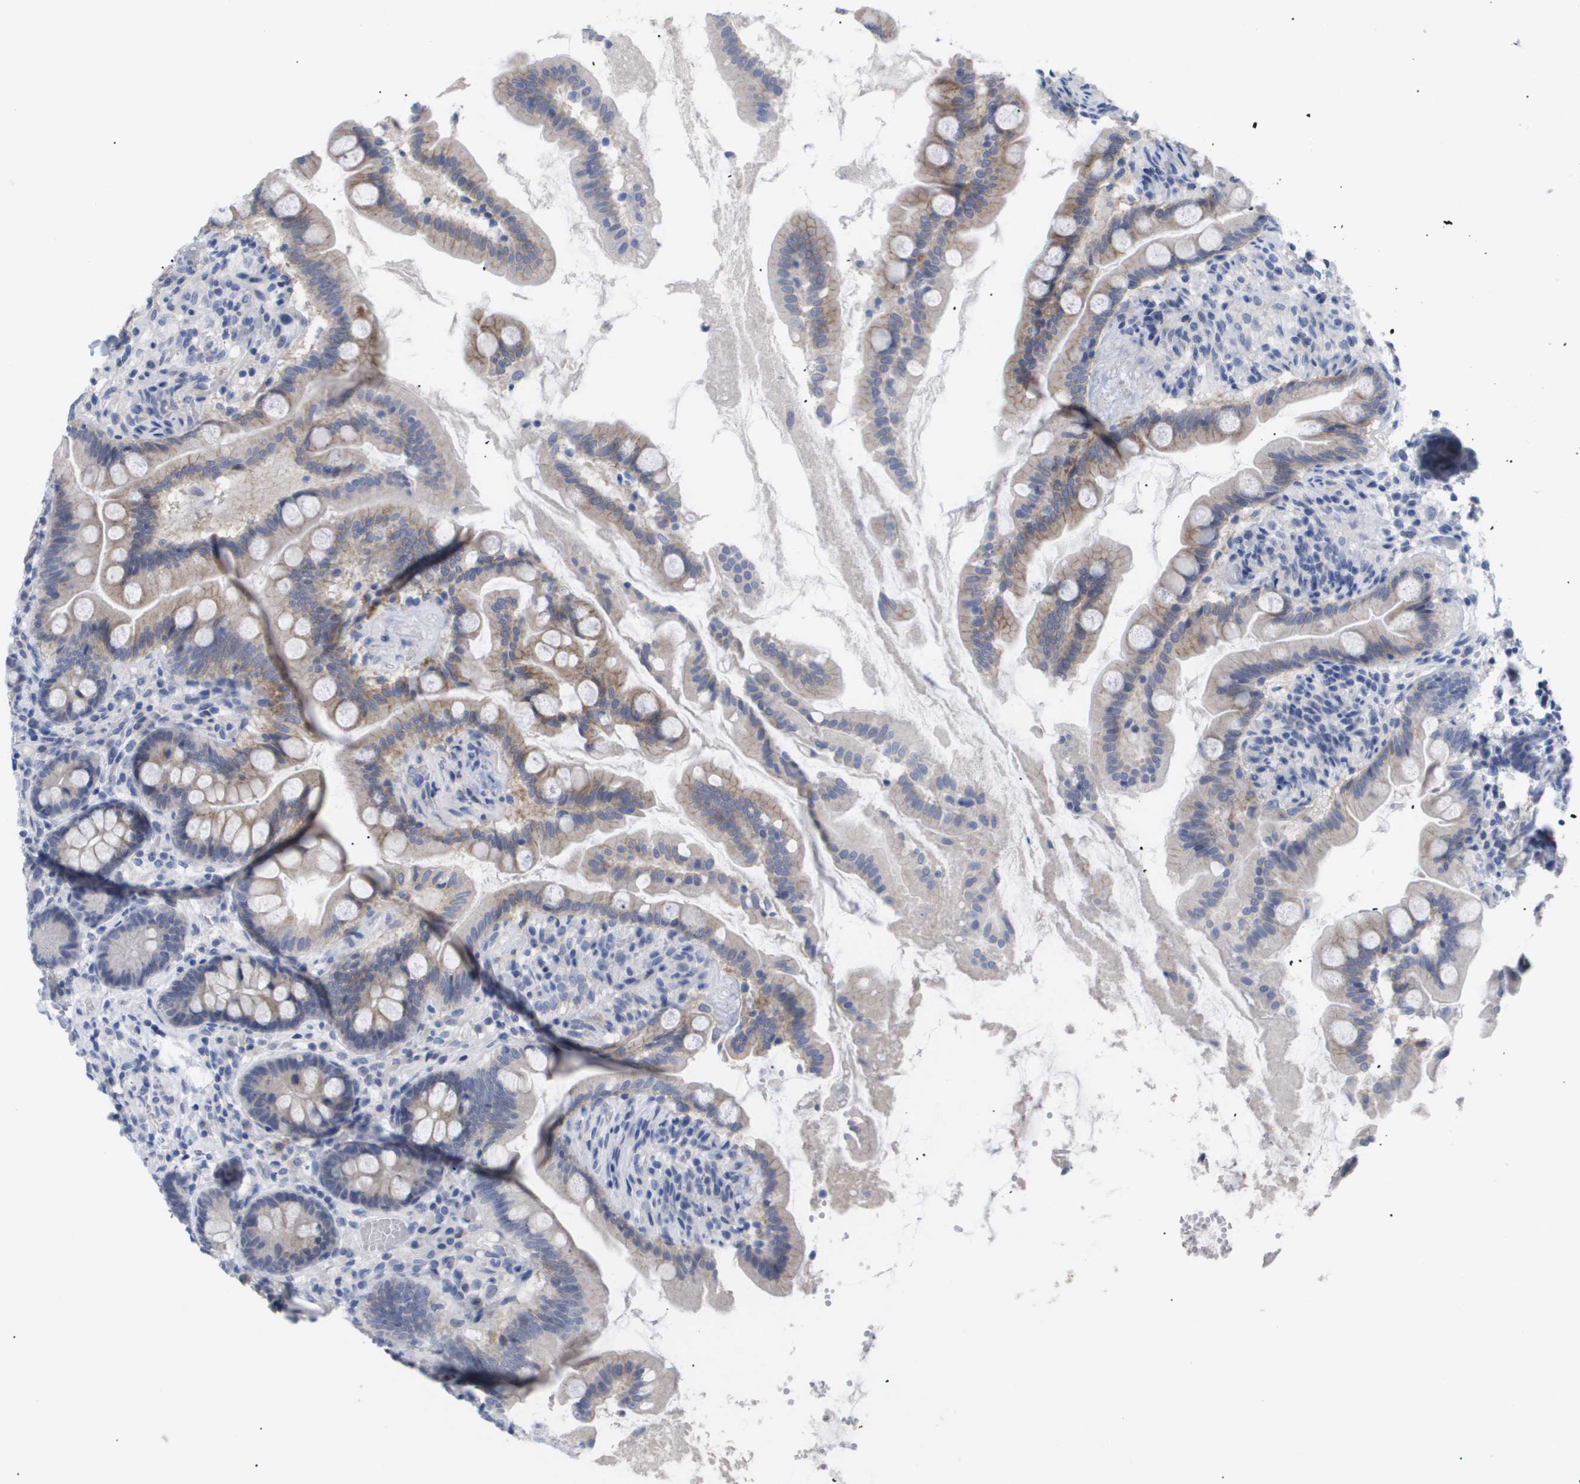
{"staining": {"intensity": "weak", "quantity": ">75%", "location": "cytoplasmic/membranous"}, "tissue": "small intestine", "cell_type": "Glandular cells", "image_type": "normal", "snomed": [{"axis": "morphology", "description": "Normal tissue, NOS"}, {"axis": "topography", "description": "Small intestine"}], "caption": "Unremarkable small intestine reveals weak cytoplasmic/membranous staining in approximately >75% of glandular cells.", "gene": "CAV3", "patient": {"sex": "female", "age": 56}}